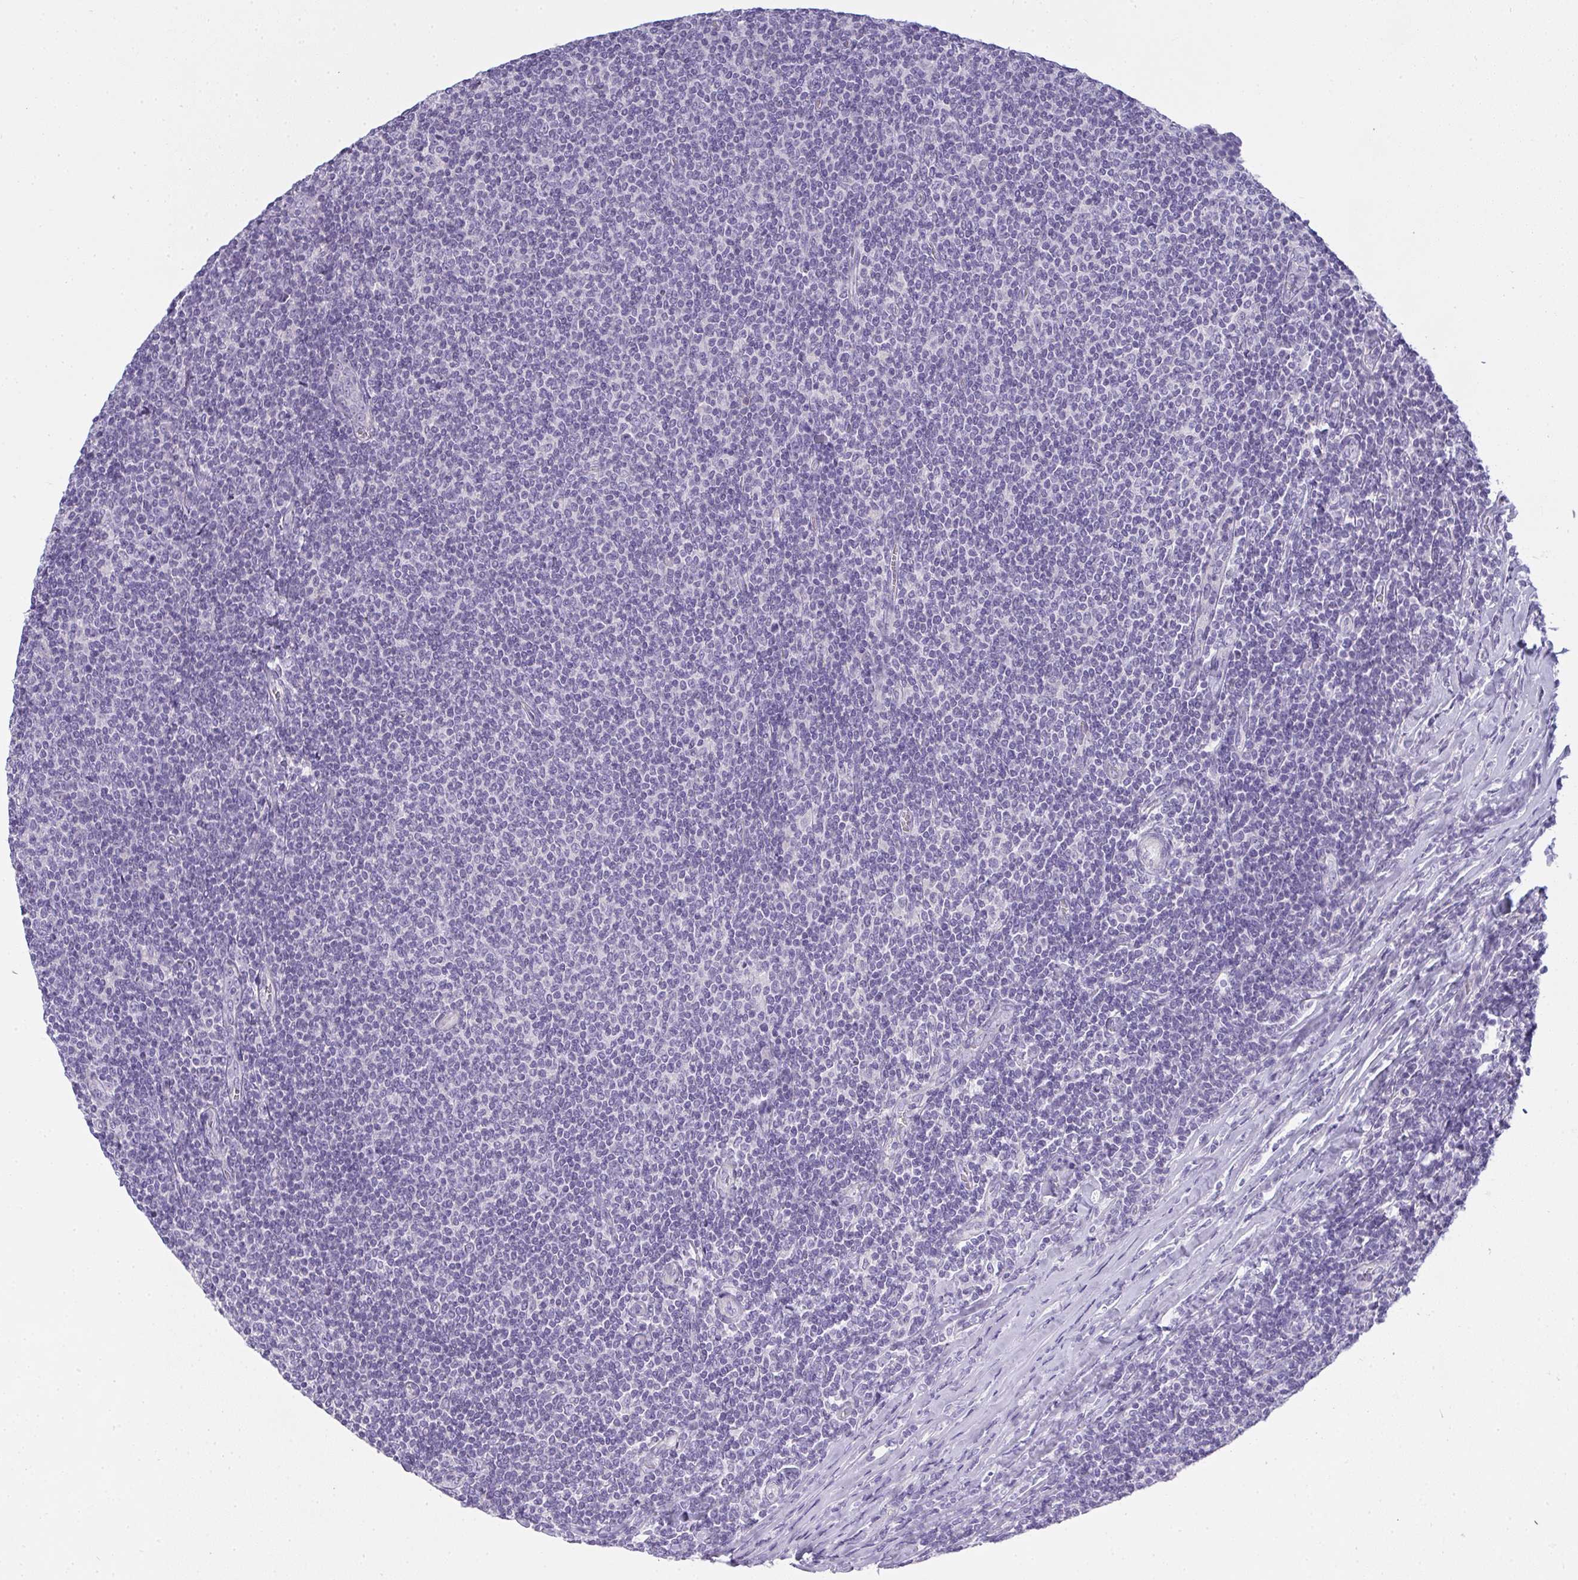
{"staining": {"intensity": "negative", "quantity": "none", "location": "none"}, "tissue": "lymphoma", "cell_type": "Tumor cells", "image_type": "cancer", "snomed": [{"axis": "morphology", "description": "Malignant lymphoma, non-Hodgkin's type, Low grade"}, {"axis": "topography", "description": "Lymph node"}], "caption": "Human low-grade malignant lymphoma, non-Hodgkin's type stained for a protein using immunohistochemistry (IHC) reveals no staining in tumor cells.", "gene": "GSDMB", "patient": {"sex": "male", "age": 52}}